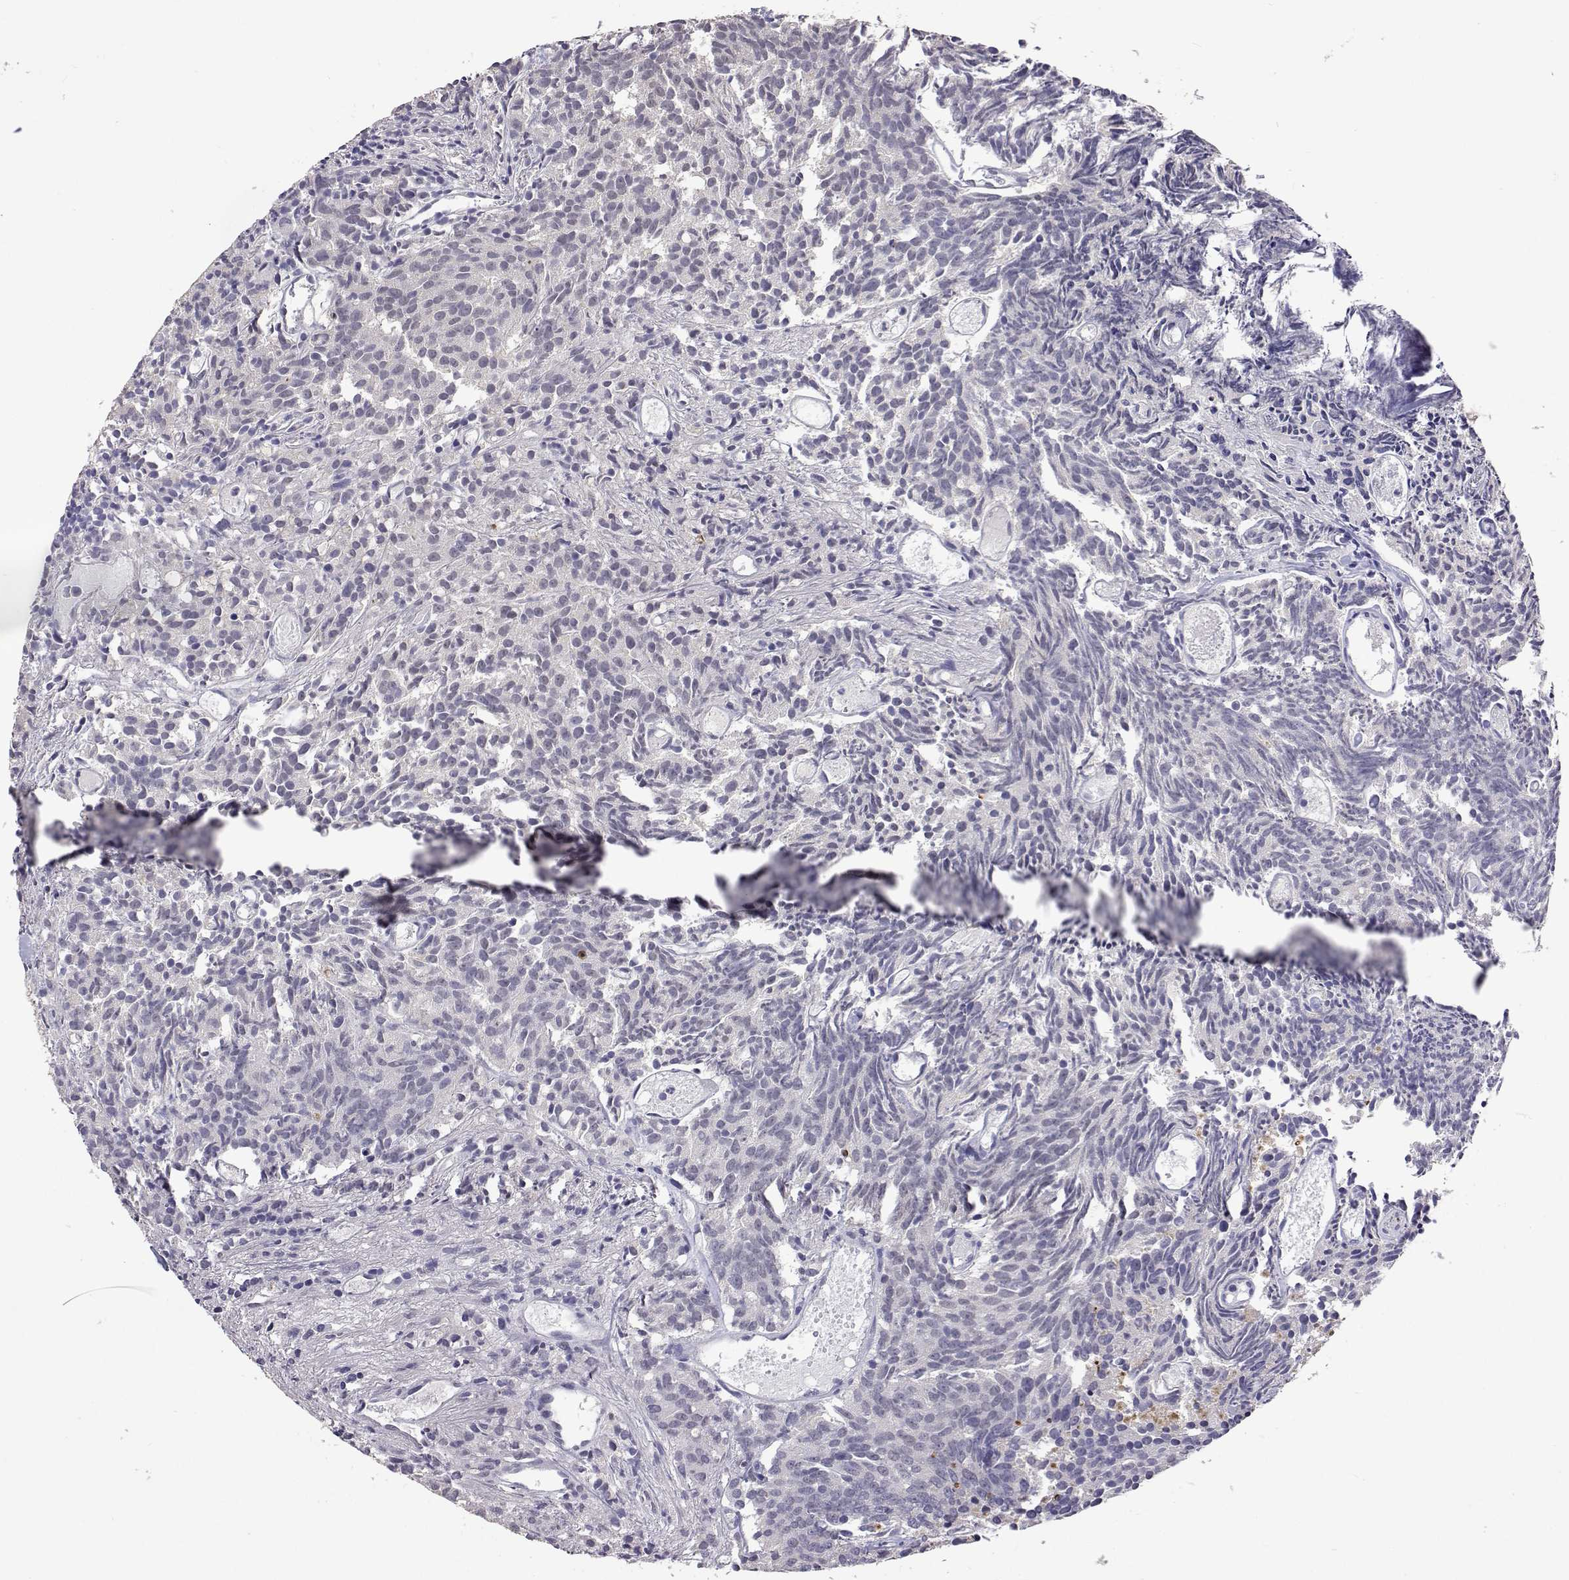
{"staining": {"intensity": "negative", "quantity": "none", "location": "none"}, "tissue": "prostate cancer", "cell_type": "Tumor cells", "image_type": "cancer", "snomed": [{"axis": "morphology", "description": "Adenocarcinoma, High grade"}, {"axis": "topography", "description": "Prostate"}], "caption": "Protein analysis of high-grade adenocarcinoma (prostate) reveals no significant positivity in tumor cells.", "gene": "HNRNPA0", "patient": {"sex": "male", "age": 58}}